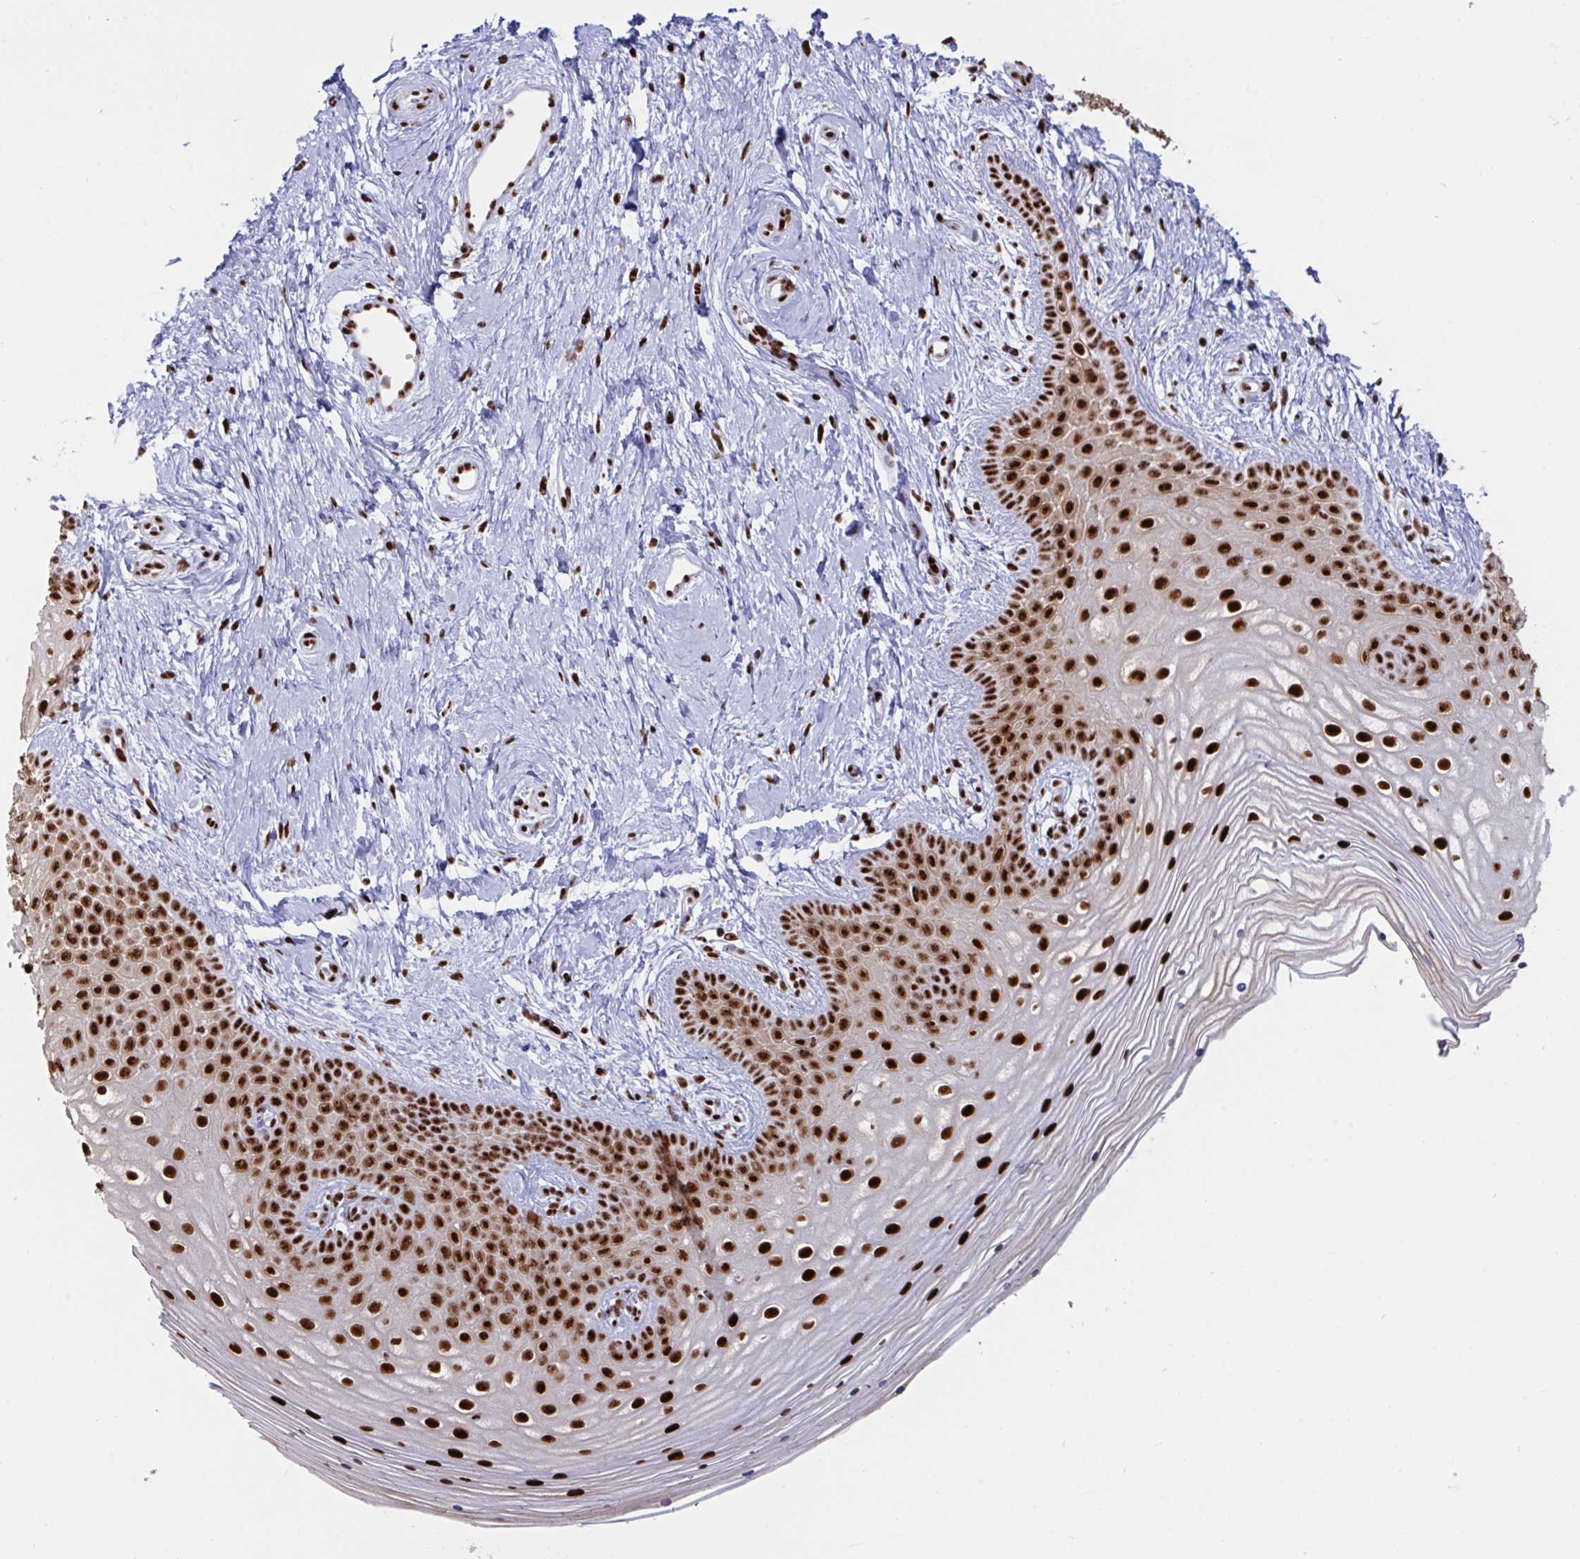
{"staining": {"intensity": "strong", "quantity": ">75%", "location": "nuclear"}, "tissue": "vagina", "cell_type": "Squamous epithelial cells", "image_type": "normal", "snomed": [{"axis": "morphology", "description": "Normal tissue, NOS"}, {"axis": "topography", "description": "Vagina"}], "caption": "An IHC histopathology image of normal tissue is shown. Protein staining in brown labels strong nuclear positivity in vagina within squamous epithelial cells. The staining was performed using DAB to visualize the protein expression in brown, while the nuclei were stained in blue with hematoxylin (Magnification: 20x).", "gene": "IKZF2", "patient": {"sex": "female", "age": 38}}